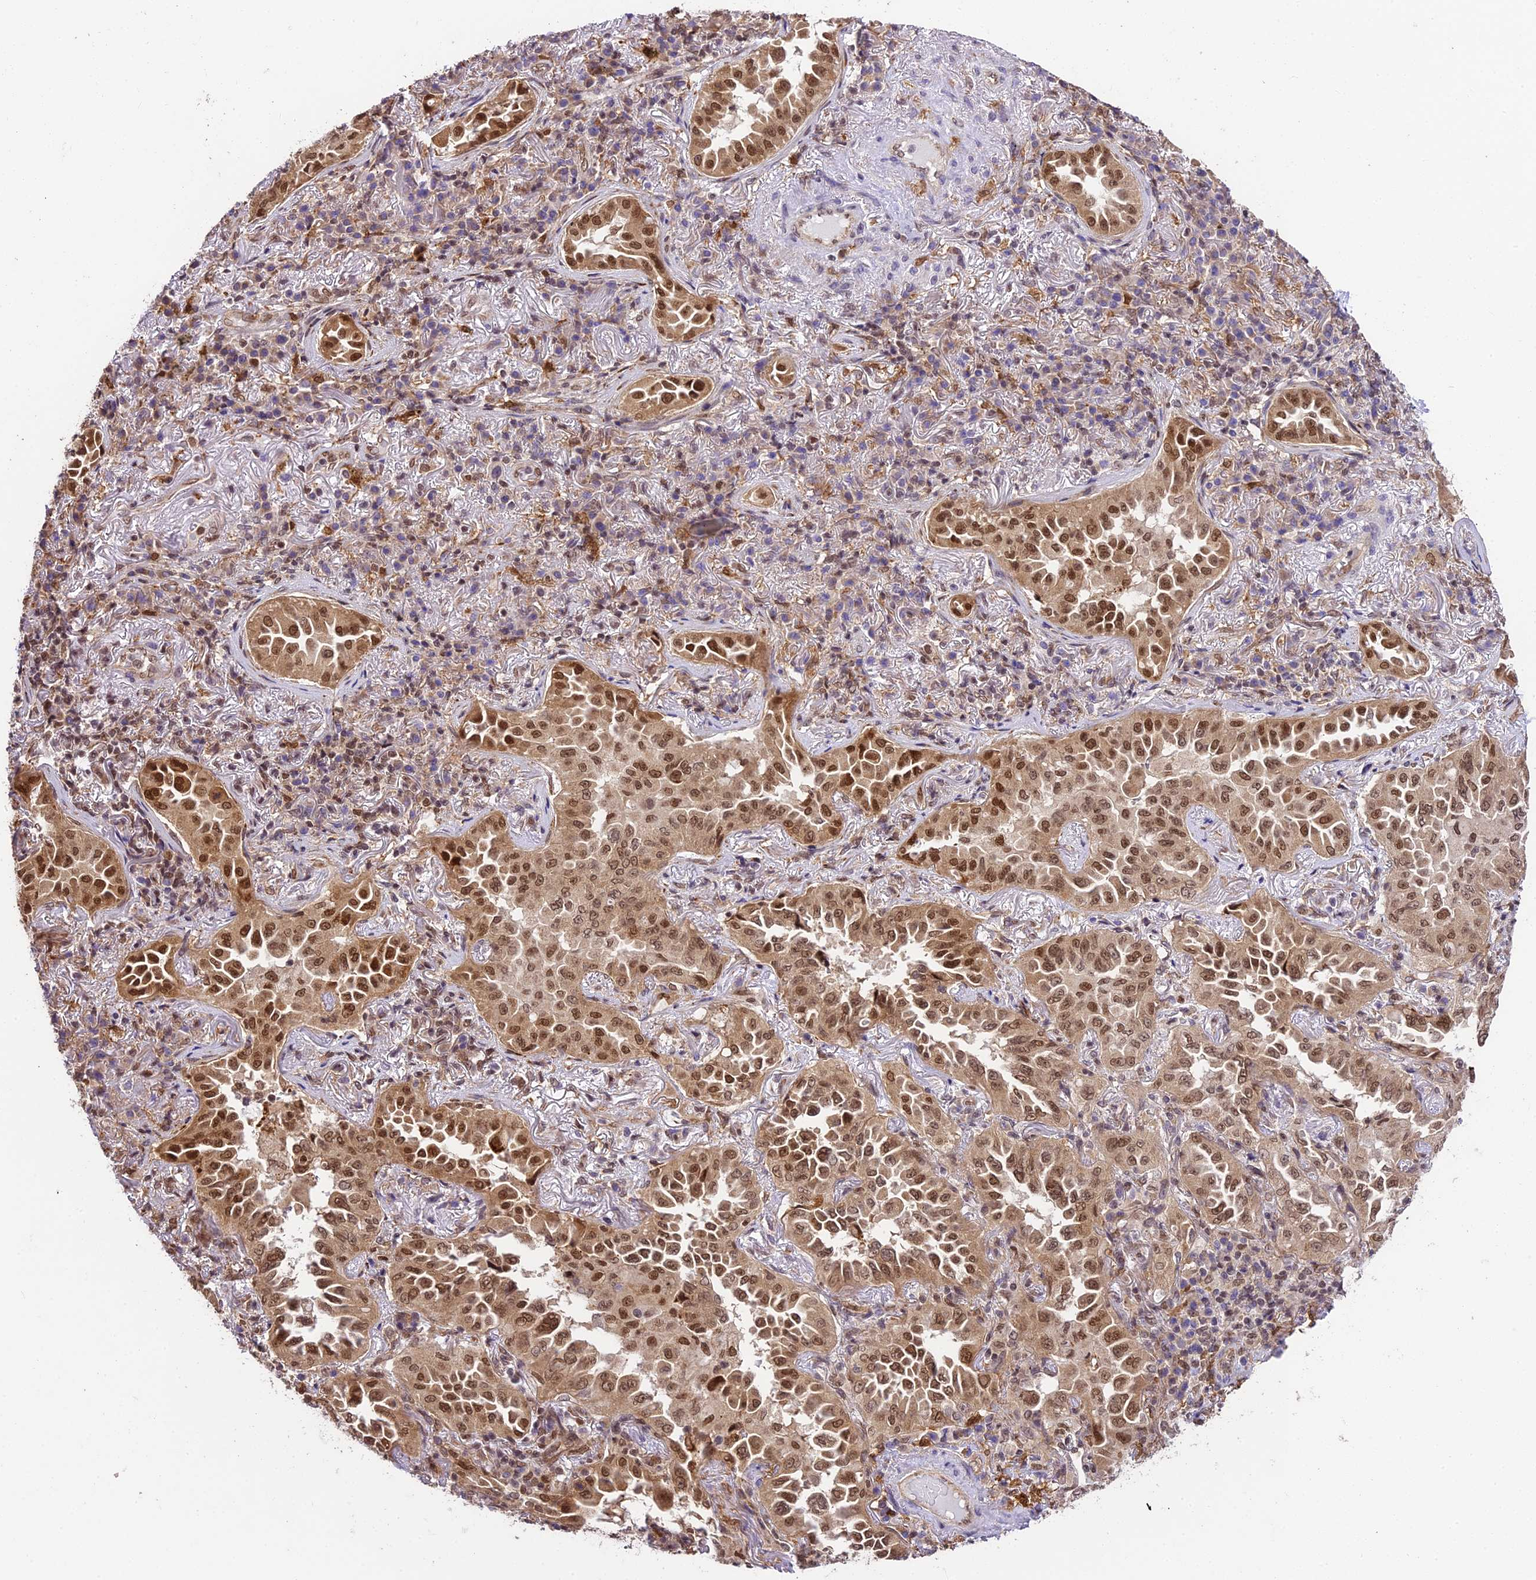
{"staining": {"intensity": "moderate", "quantity": ">75%", "location": "cytoplasmic/membranous,nuclear"}, "tissue": "lung cancer", "cell_type": "Tumor cells", "image_type": "cancer", "snomed": [{"axis": "morphology", "description": "Adenocarcinoma, NOS"}, {"axis": "topography", "description": "Lung"}], "caption": "Adenocarcinoma (lung) tissue reveals moderate cytoplasmic/membranous and nuclear expression in about >75% of tumor cells Nuclei are stained in blue.", "gene": "TRIM22", "patient": {"sex": "female", "age": 69}}